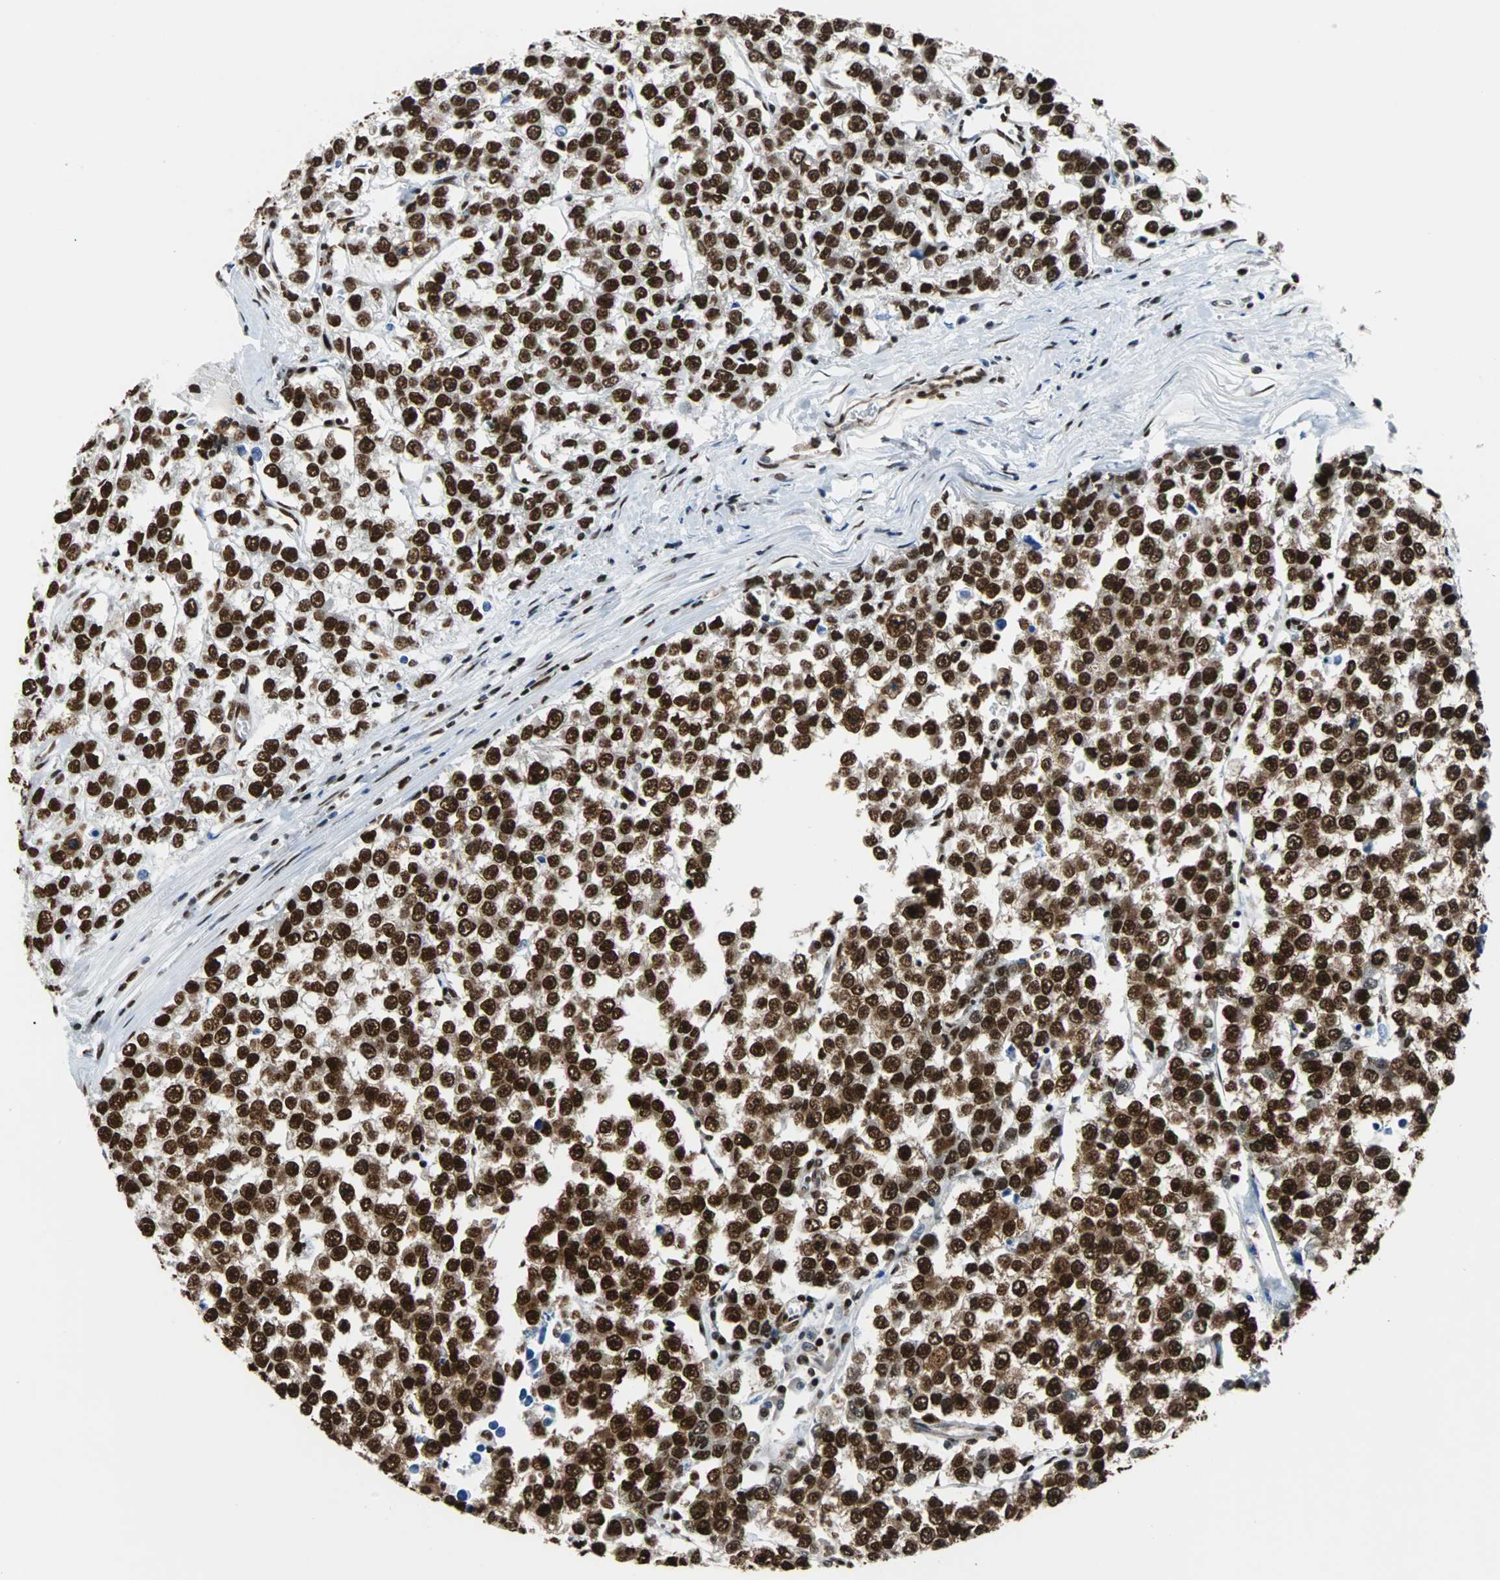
{"staining": {"intensity": "strong", "quantity": ">75%", "location": "cytoplasmic/membranous,nuclear"}, "tissue": "testis cancer", "cell_type": "Tumor cells", "image_type": "cancer", "snomed": [{"axis": "morphology", "description": "Seminoma, NOS"}, {"axis": "morphology", "description": "Carcinoma, Embryonal, NOS"}, {"axis": "topography", "description": "Testis"}], "caption": "This is a micrograph of immunohistochemistry (IHC) staining of testis cancer, which shows strong staining in the cytoplasmic/membranous and nuclear of tumor cells.", "gene": "FUBP1", "patient": {"sex": "male", "age": 52}}